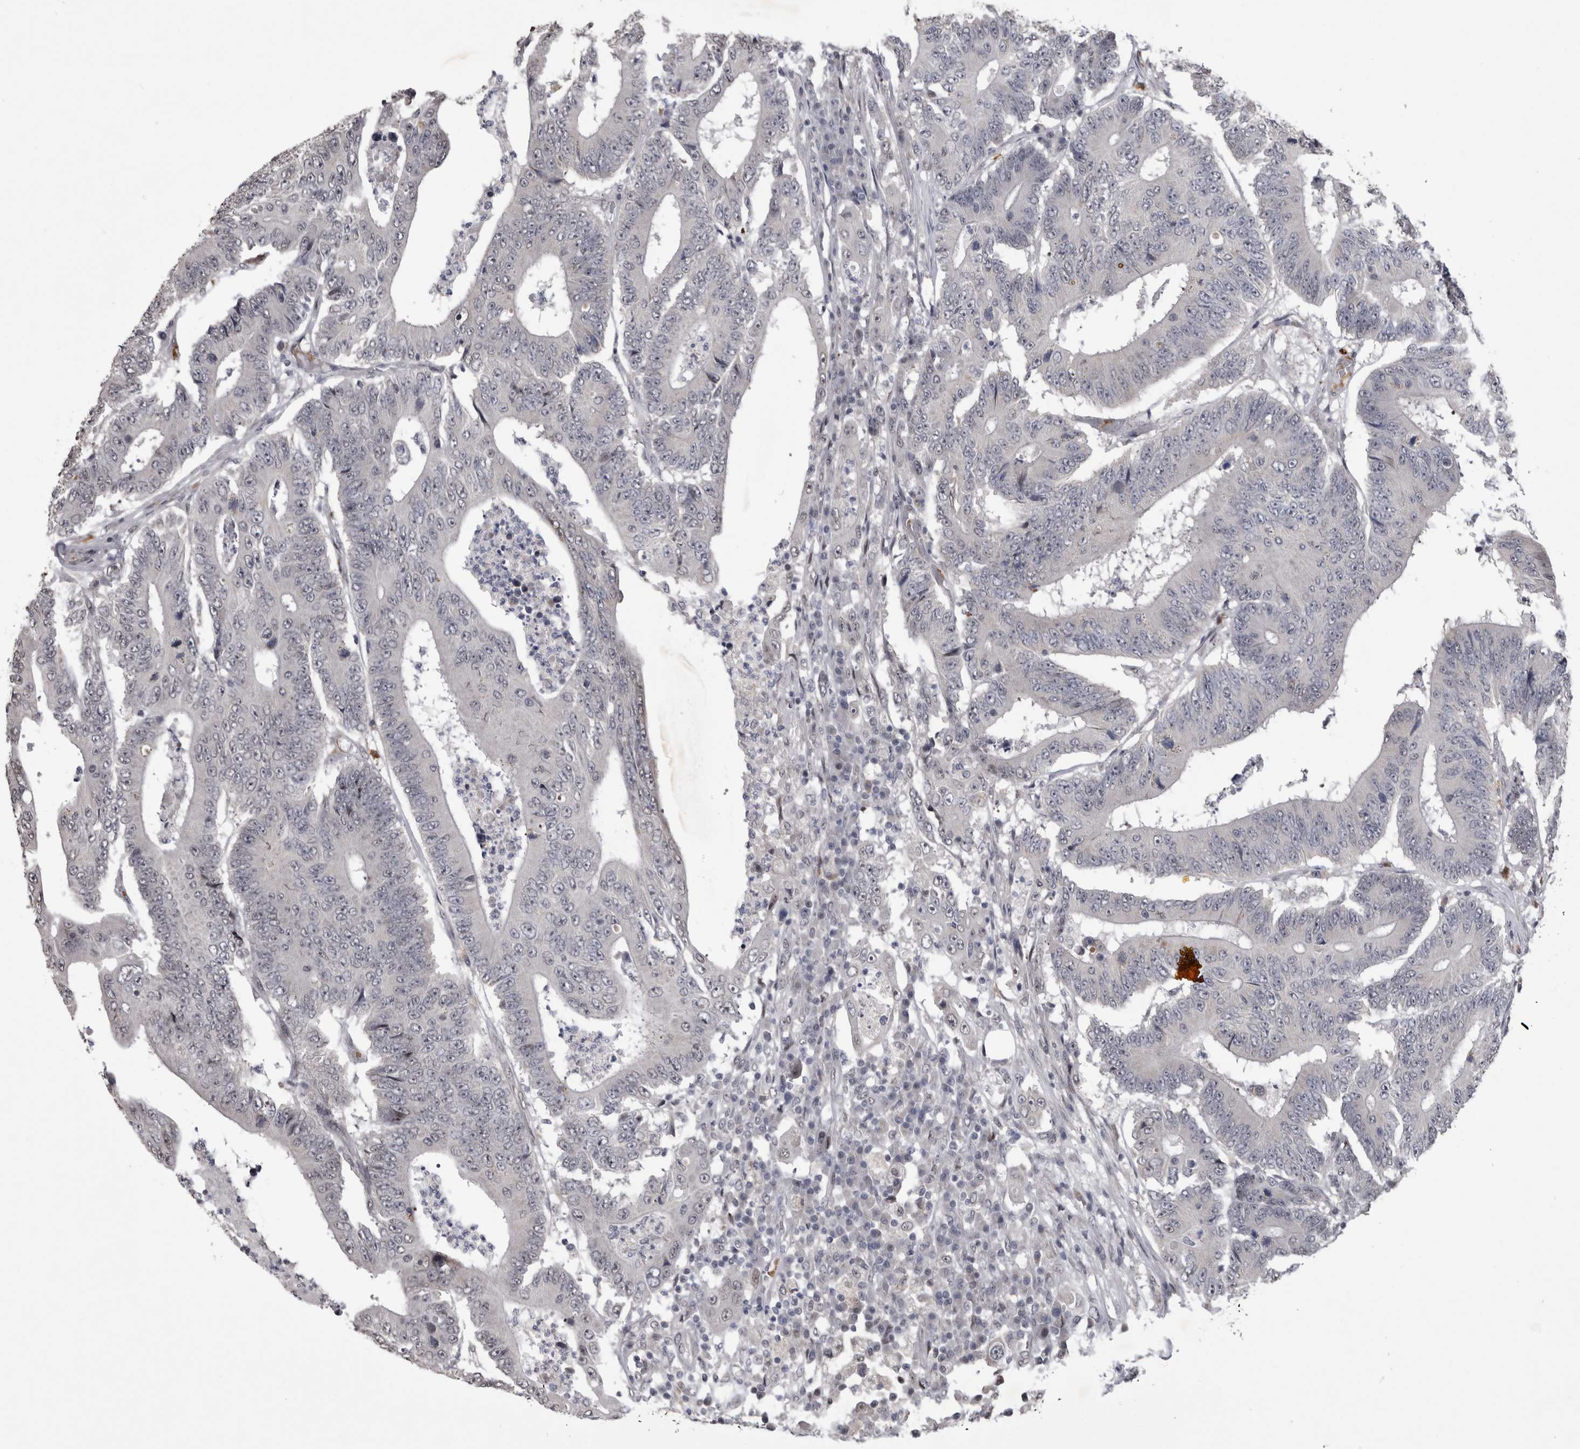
{"staining": {"intensity": "negative", "quantity": "none", "location": "none"}, "tissue": "colorectal cancer", "cell_type": "Tumor cells", "image_type": "cancer", "snomed": [{"axis": "morphology", "description": "Adenocarcinoma, NOS"}, {"axis": "topography", "description": "Colon"}], "caption": "This image is of colorectal cancer stained with immunohistochemistry to label a protein in brown with the nuclei are counter-stained blue. There is no staining in tumor cells.", "gene": "IFI44", "patient": {"sex": "male", "age": 83}}